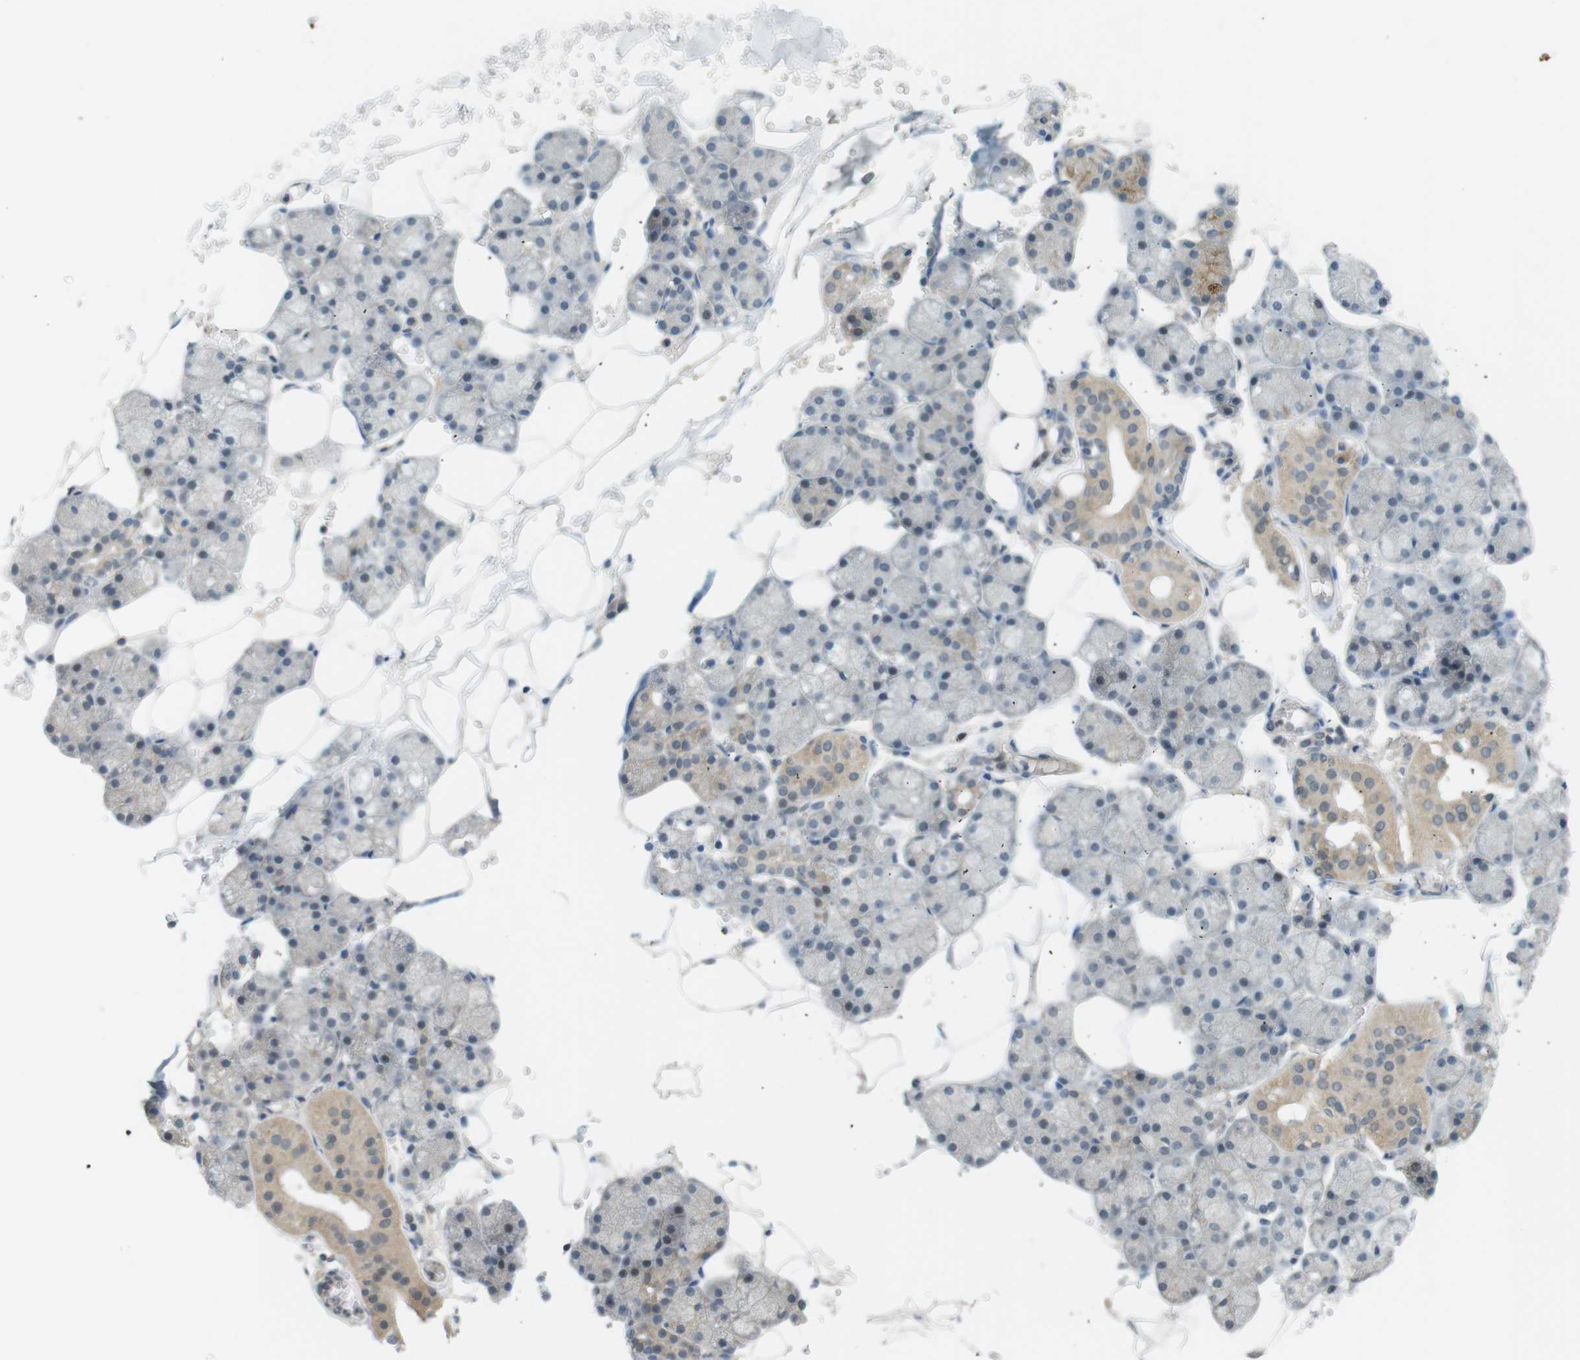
{"staining": {"intensity": "weak", "quantity": "25%-75%", "location": "cytoplasmic/membranous"}, "tissue": "salivary gland", "cell_type": "Glandular cells", "image_type": "normal", "snomed": [{"axis": "morphology", "description": "Normal tissue, NOS"}, {"axis": "topography", "description": "Salivary gland"}], "caption": "Immunohistochemical staining of benign salivary gland shows weak cytoplasmic/membranous protein staining in approximately 25%-75% of glandular cells. Ihc stains the protein in brown and the nuclei are stained blue.", "gene": "ZDHHC20", "patient": {"sex": "male", "age": 62}}